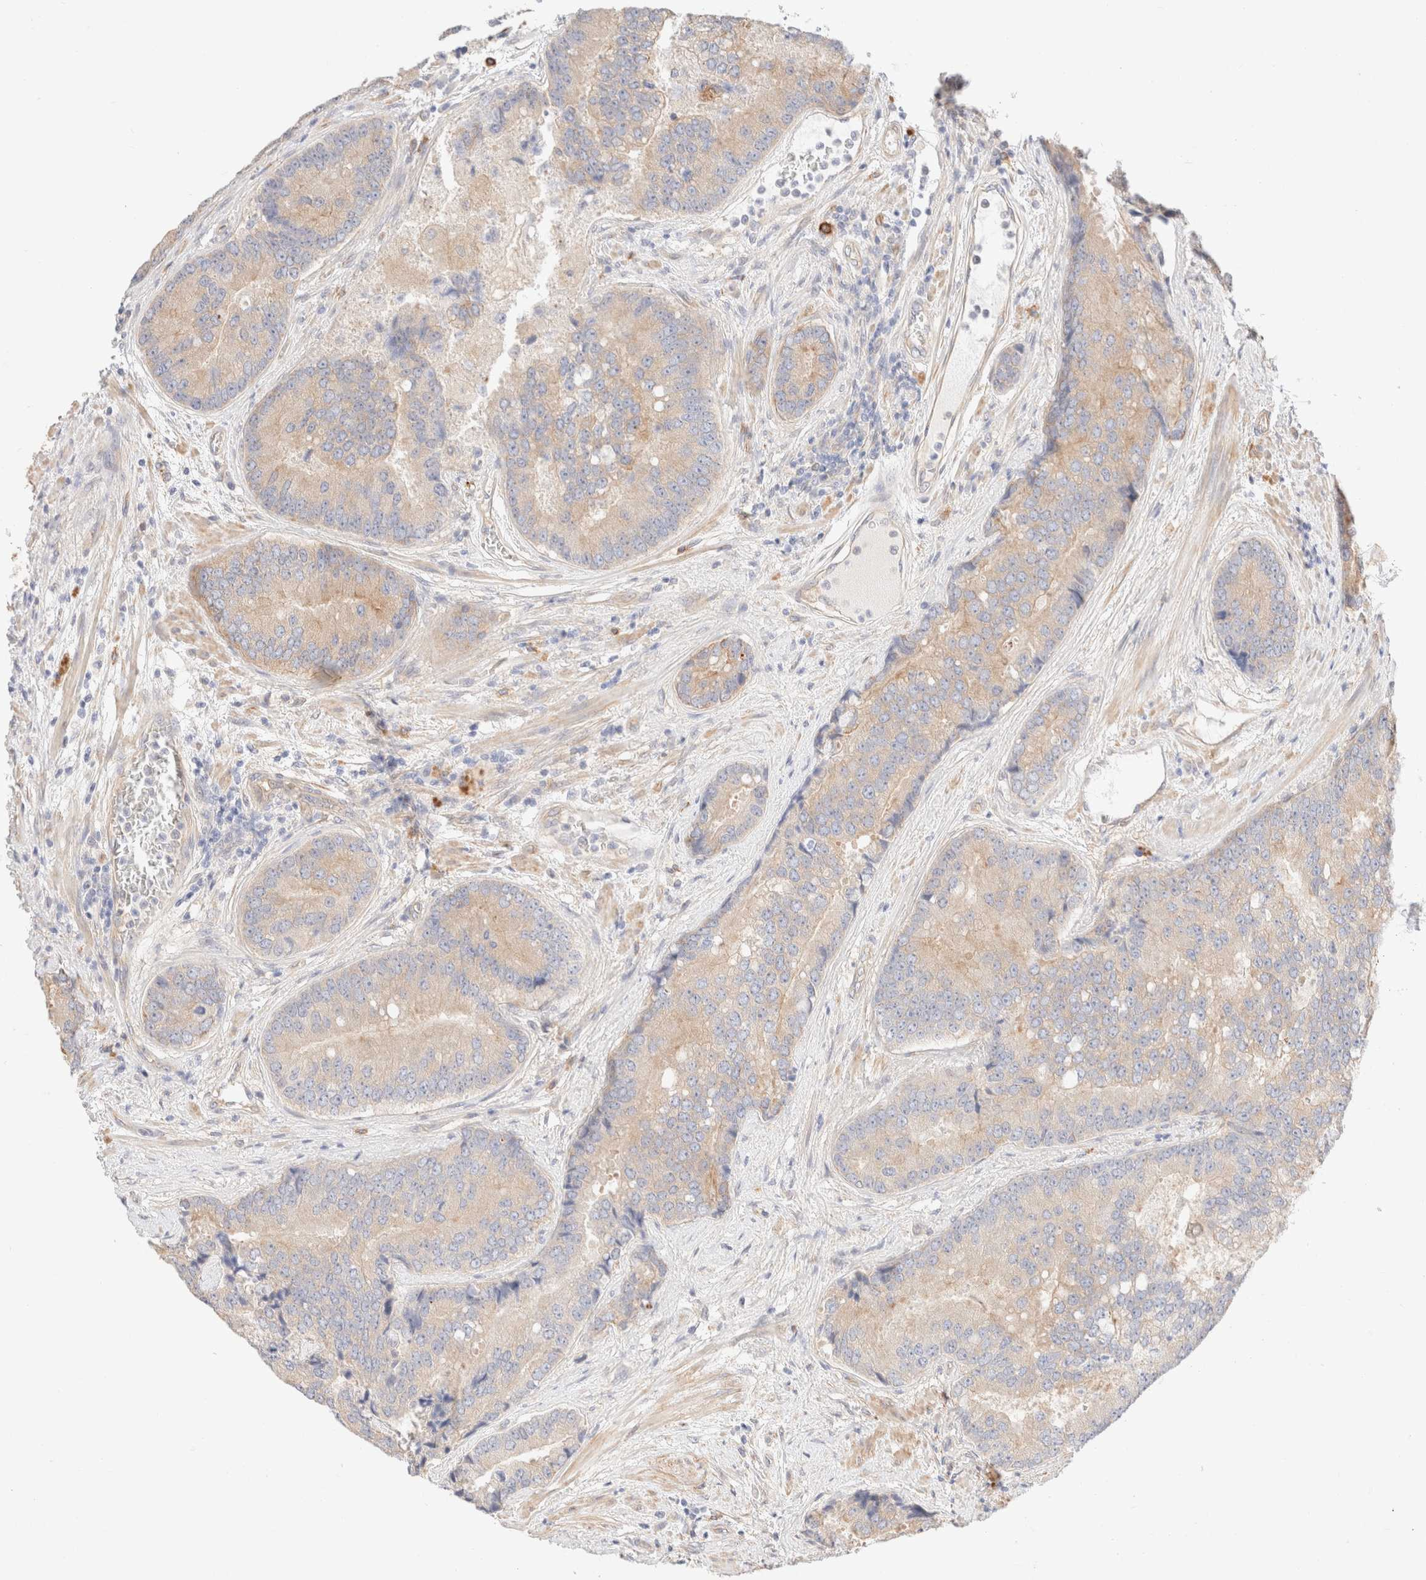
{"staining": {"intensity": "weak", "quantity": "<25%", "location": "cytoplasmic/membranous"}, "tissue": "prostate cancer", "cell_type": "Tumor cells", "image_type": "cancer", "snomed": [{"axis": "morphology", "description": "Adenocarcinoma, High grade"}, {"axis": "topography", "description": "Prostate"}], "caption": "Immunohistochemistry (IHC) histopathology image of neoplastic tissue: human prostate cancer (high-grade adenocarcinoma) stained with DAB shows no significant protein expression in tumor cells.", "gene": "NIBAN2", "patient": {"sex": "male", "age": 70}}